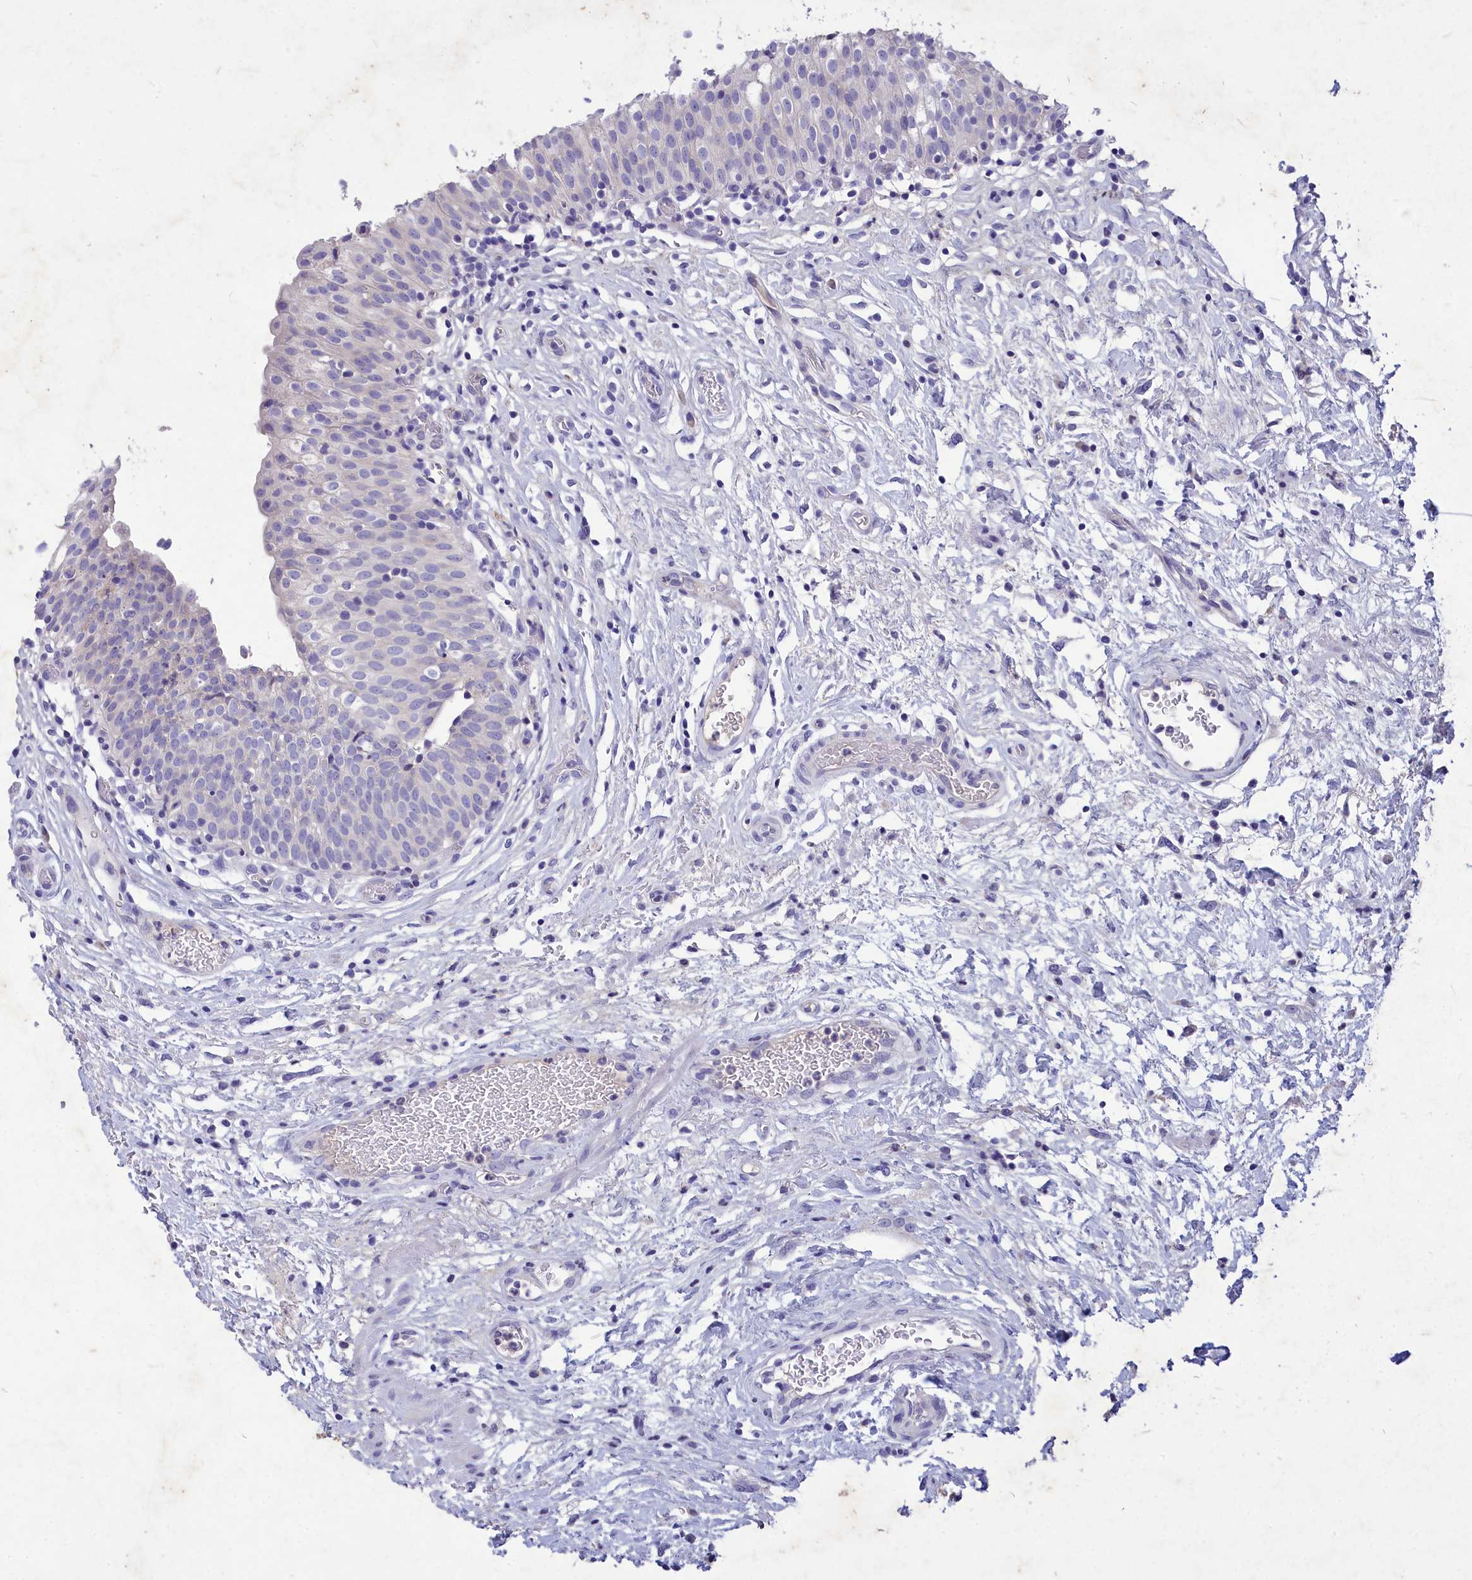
{"staining": {"intensity": "negative", "quantity": "none", "location": "none"}, "tissue": "urinary bladder", "cell_type": "Urothelial cells", "image_type": "normal", "snomed": [{"axis": "morphology", "description": "Normal tissue, NOS"}, {"axis": "topography", "description": "Urinary bladder"}], "caption": "IHC micrograph of normal human urinary bladder stained for a protein (brown), which displays no staining in urothelial cells. (DAB (3,3'-diaminobenzidine) immunohistochemistry (IHC), high magnification).", "gene": "DEFB119", "patient": {"sex": "male", "age": 55}}